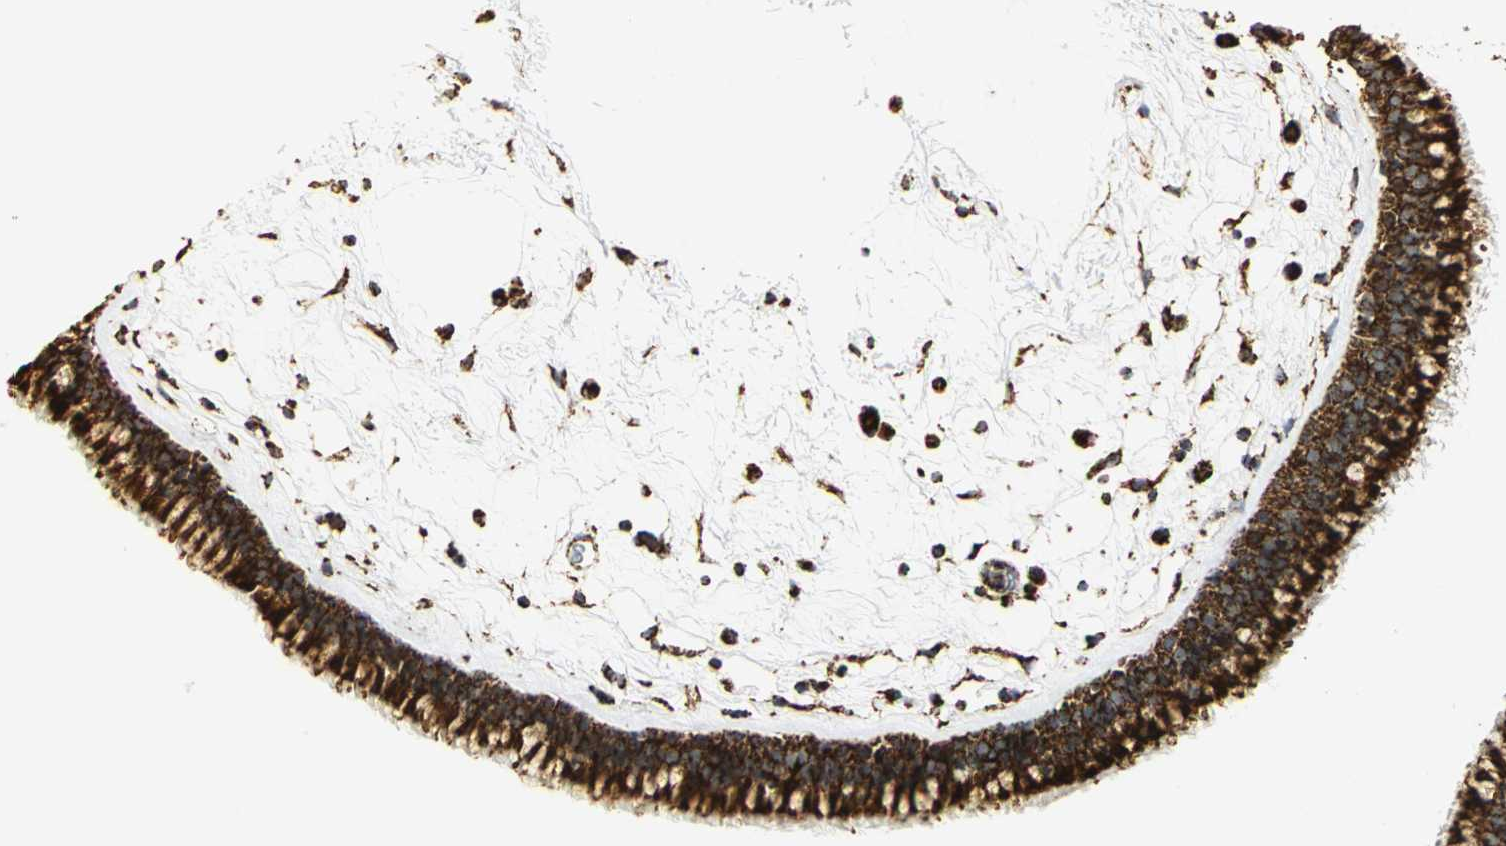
{"staining": {"intensity": "strong", "quantity": ">75%", "location": "cytoplasmic/membranous"}, "tissue": "nasopharynx", "cell_type": "Respiratory epithelial cells", "image_type": "normal", "snomed": [{"axis": "morphology", "description": "Normal tissue, NOS"}, {"axis": "morphology", "description": "Inflammation, NOS"}, {"axis": "topography", "description": "Nasopharynx"}], "caption": "This image displays IHC staining of unremarkable nasopharynx, with high strong cytoplasmic/membranous positivity in about >75% of respiratory epithelial cells.", "gene": "VDAC1", "patient": {"sex": "male", "age": 48}}